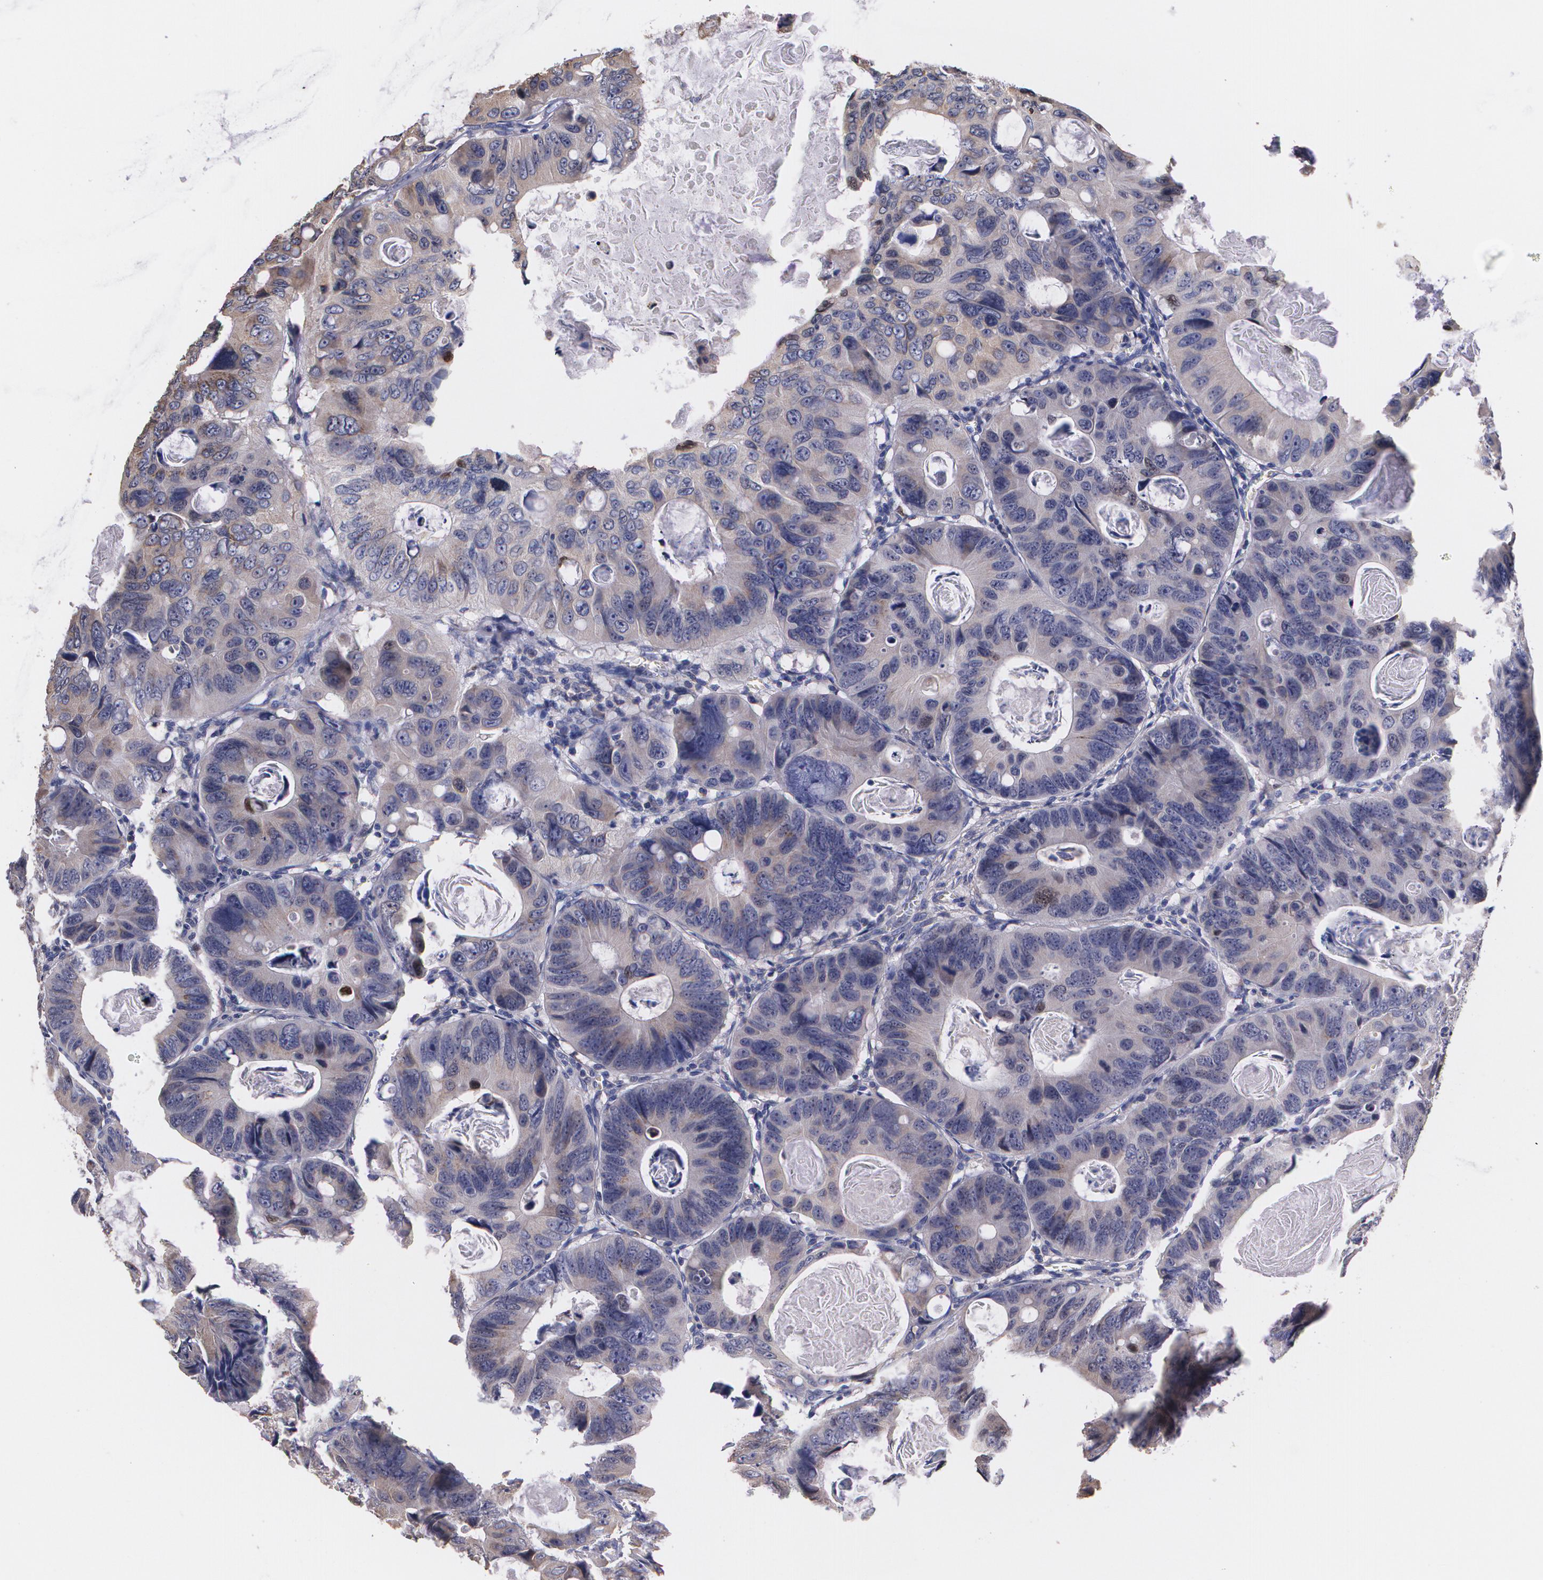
{"staining": {"intensity": "moderate", "quantity": ">75%", "location": "cytoplasmic/membranous"}, "tissue": "colorectal cancer", "cell_type": "Tumor cells", "image_type": "cancer", "snomed": [{"axis": "morphology", "description": "Adenocarcinoma, NOS"}, {"axis": "topography", "description": "Colon"}], "caption": "Approximately >75% of tumor cells in colorectal cancer (adenocarcinoma) display moderate cytoplasmic/membranous protein expression as visualized by brown immunohistochemical staining.", "gene": "ATF3", "patient": {"sex": "female", "age": 55}}